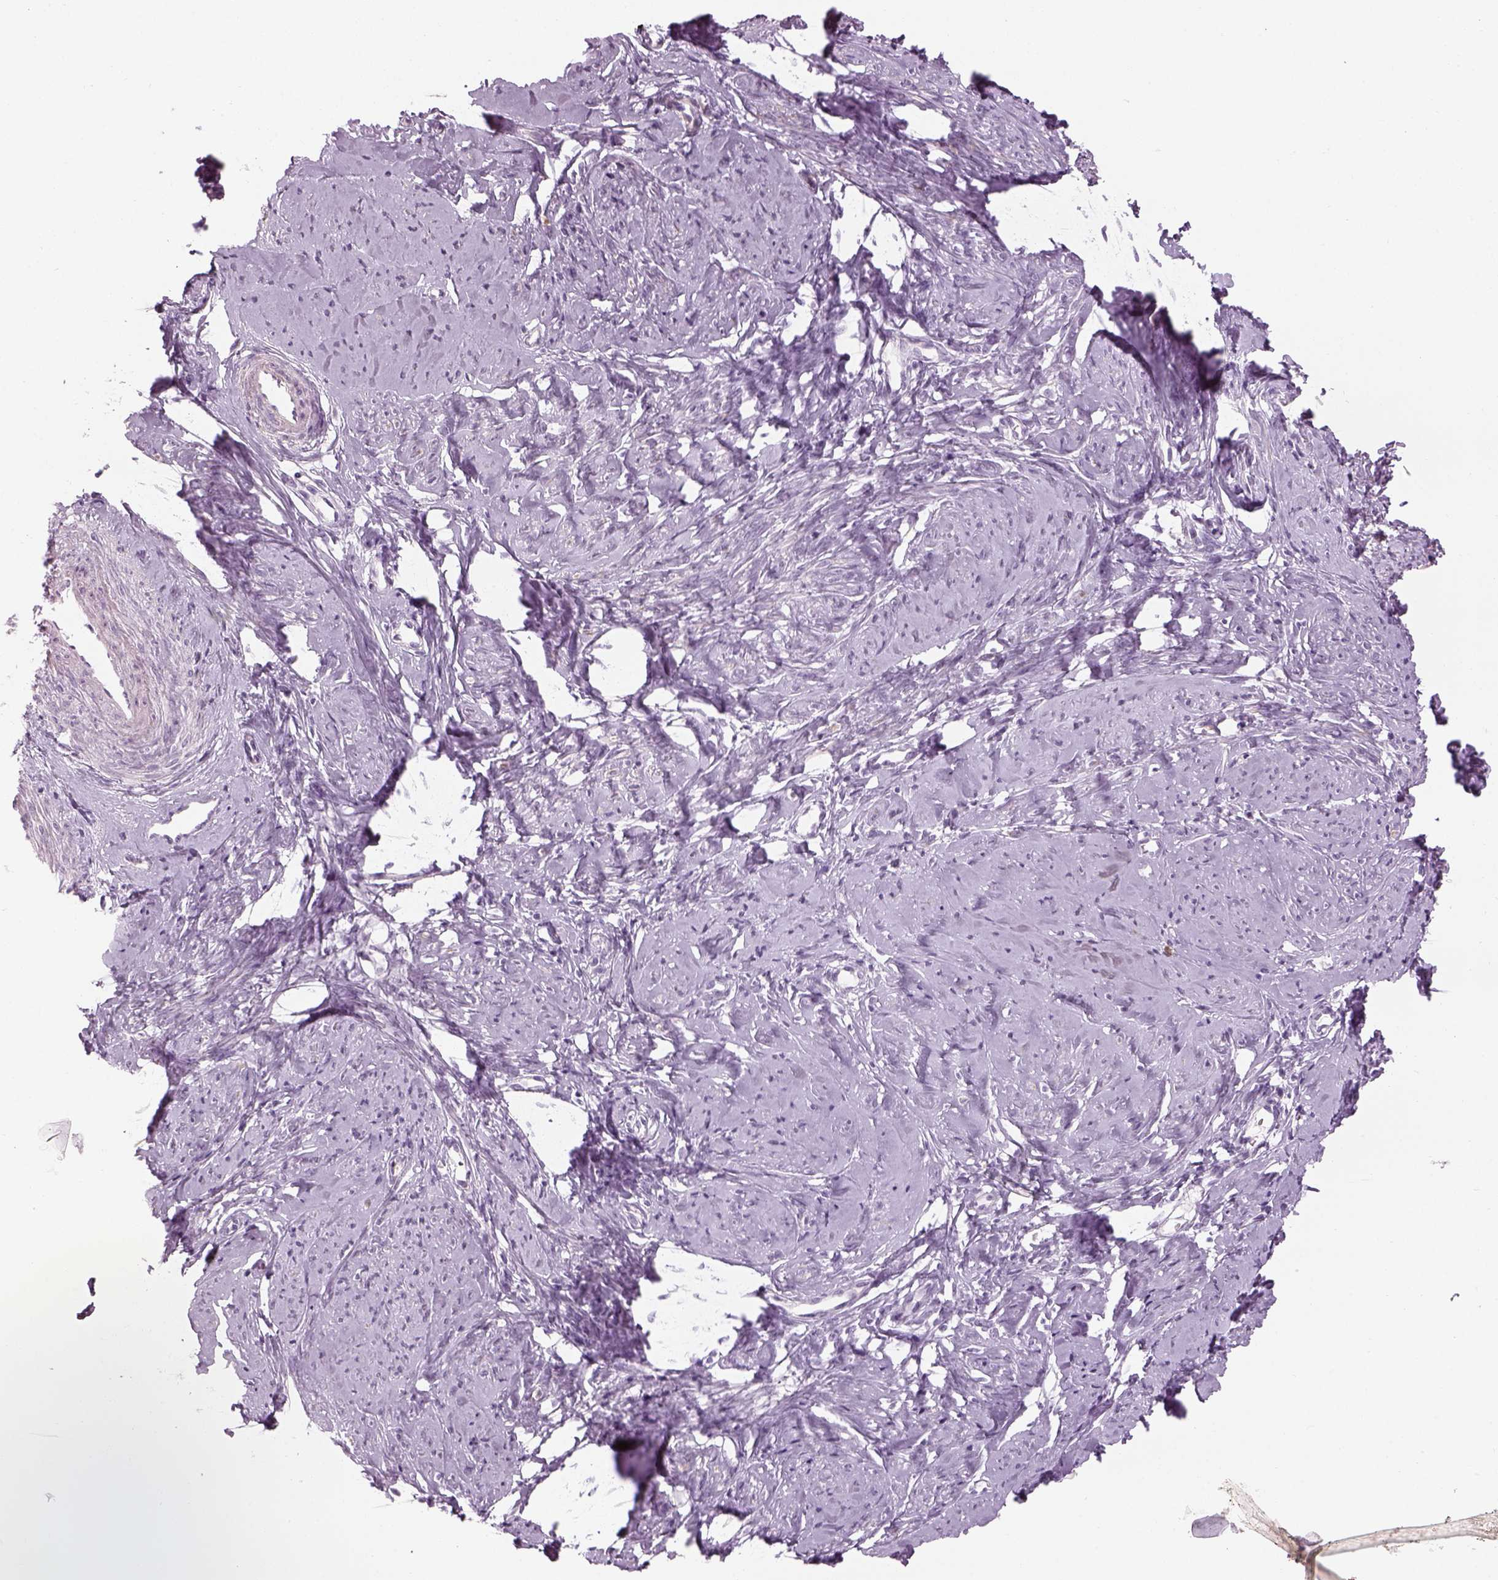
{"staining": {"intensity": "negative", "quantity": "none", "location": "none"}, "tissue": "smooth muscle", "cell_type": "Smooth muscle cells", "image_type": "normal", "snomed": [{"axis": "morphology", "description": "Normal tissue, NOS"}, {"axis": "topography", "description": "Smooth muscle"}], "caption": "Immunohistochemical staining of normal smooth muscle displays no significant expression in smooth muscle cells.", "gene": "LRRIQ3", "patient": {"sex": "female", "age": 48}}